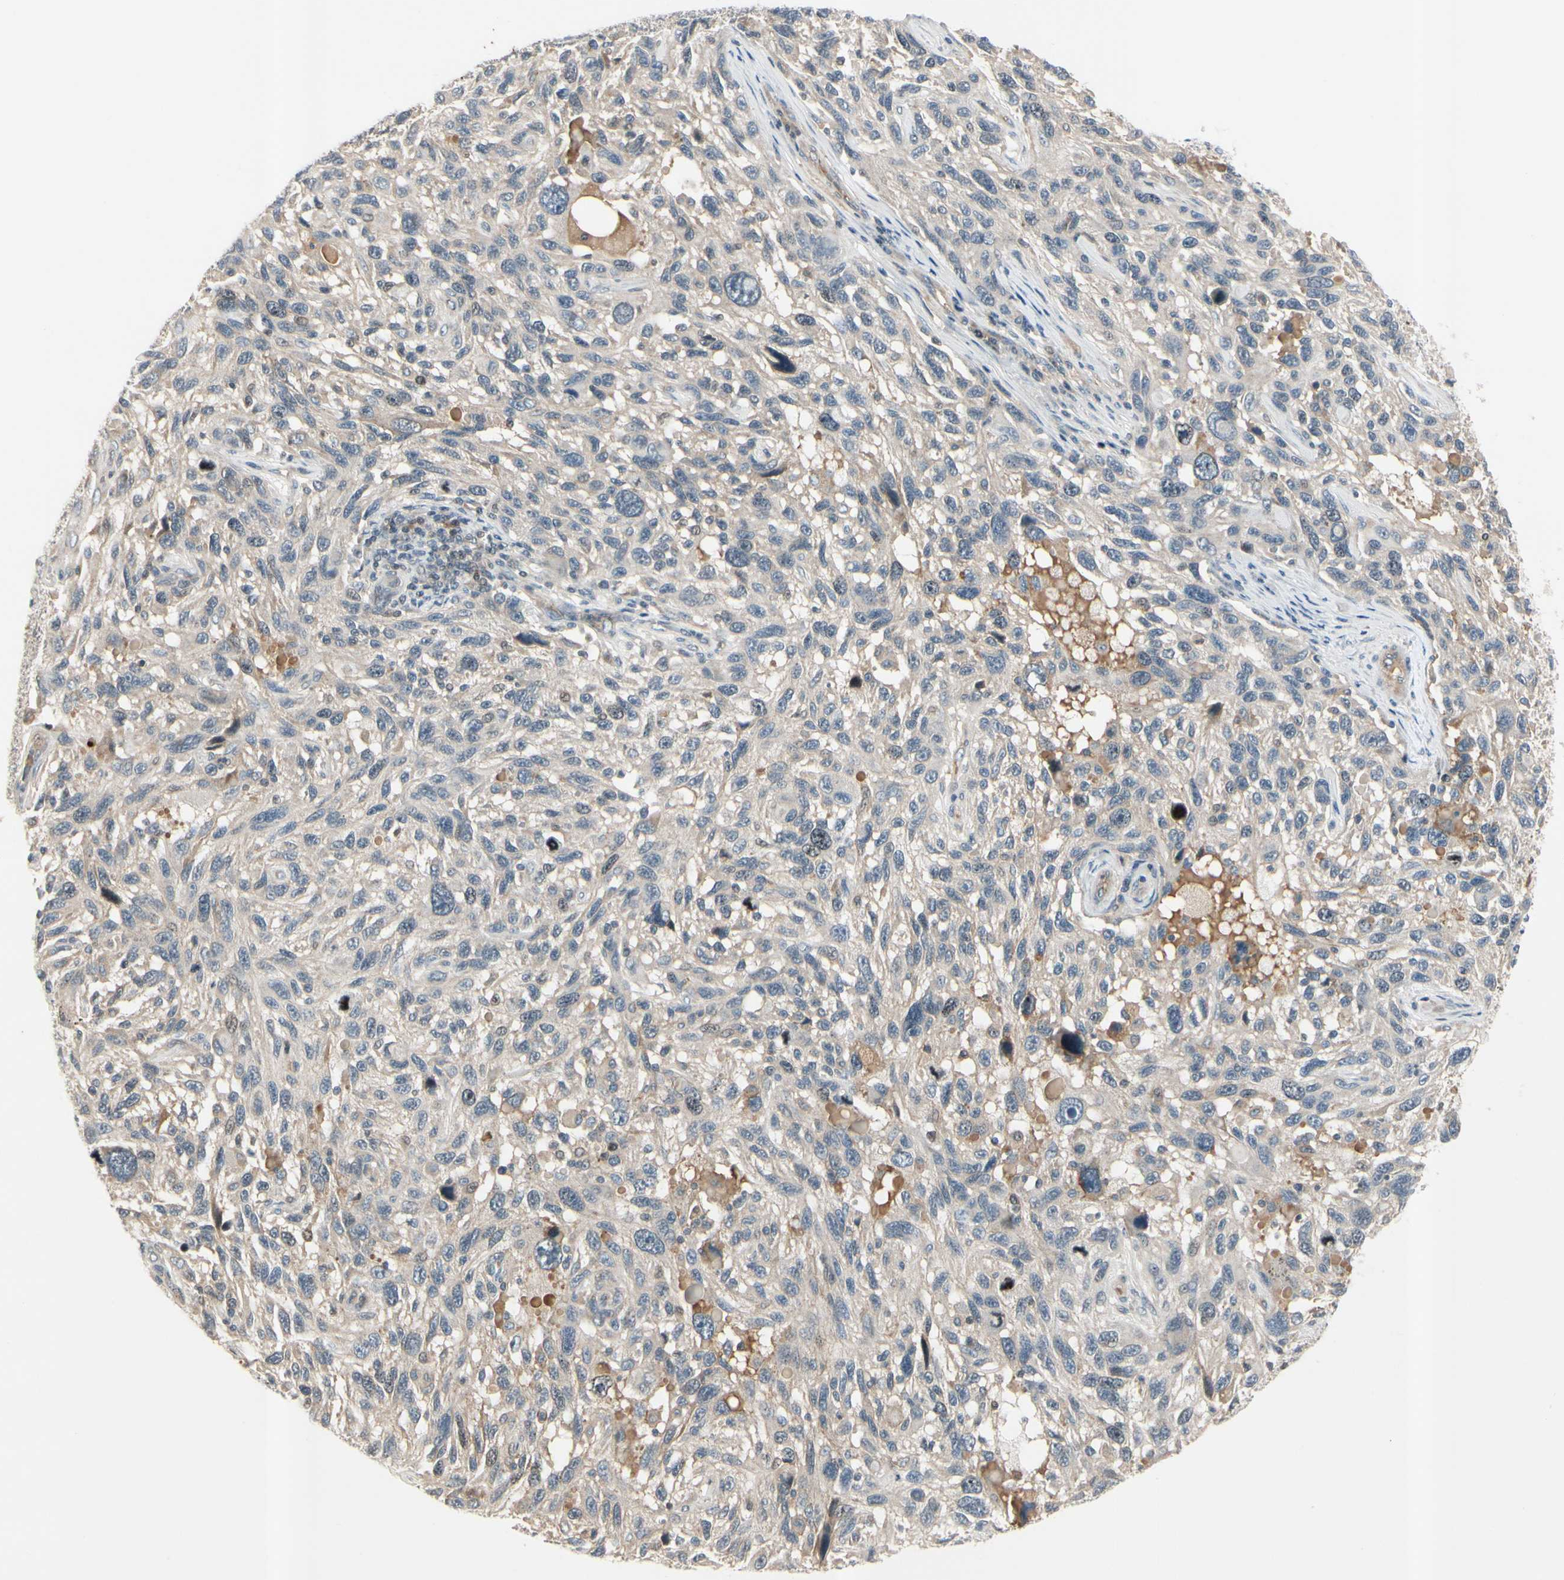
{"staining": {"intensity": "weak", "quantity": "25%-75%", "location": "cytoplasmic/membranous"}, "tissue": "melanoma", "cell_type": "Tumor cells", "image_type": "cancer", "snomed": [{"axis": "morphology", "description": "Malignant melanoma, NOS"}, {"axis": "topography", "description": "Skin"}], "caption": "Immunohistochemical staining of human melanoma exhibits low levels of weak cytoplasmic/membranous staining in approximately 25%-75% of tumor cells.", "gene": "ICAM5", "patient": {"sex": "male", "age": 53}}